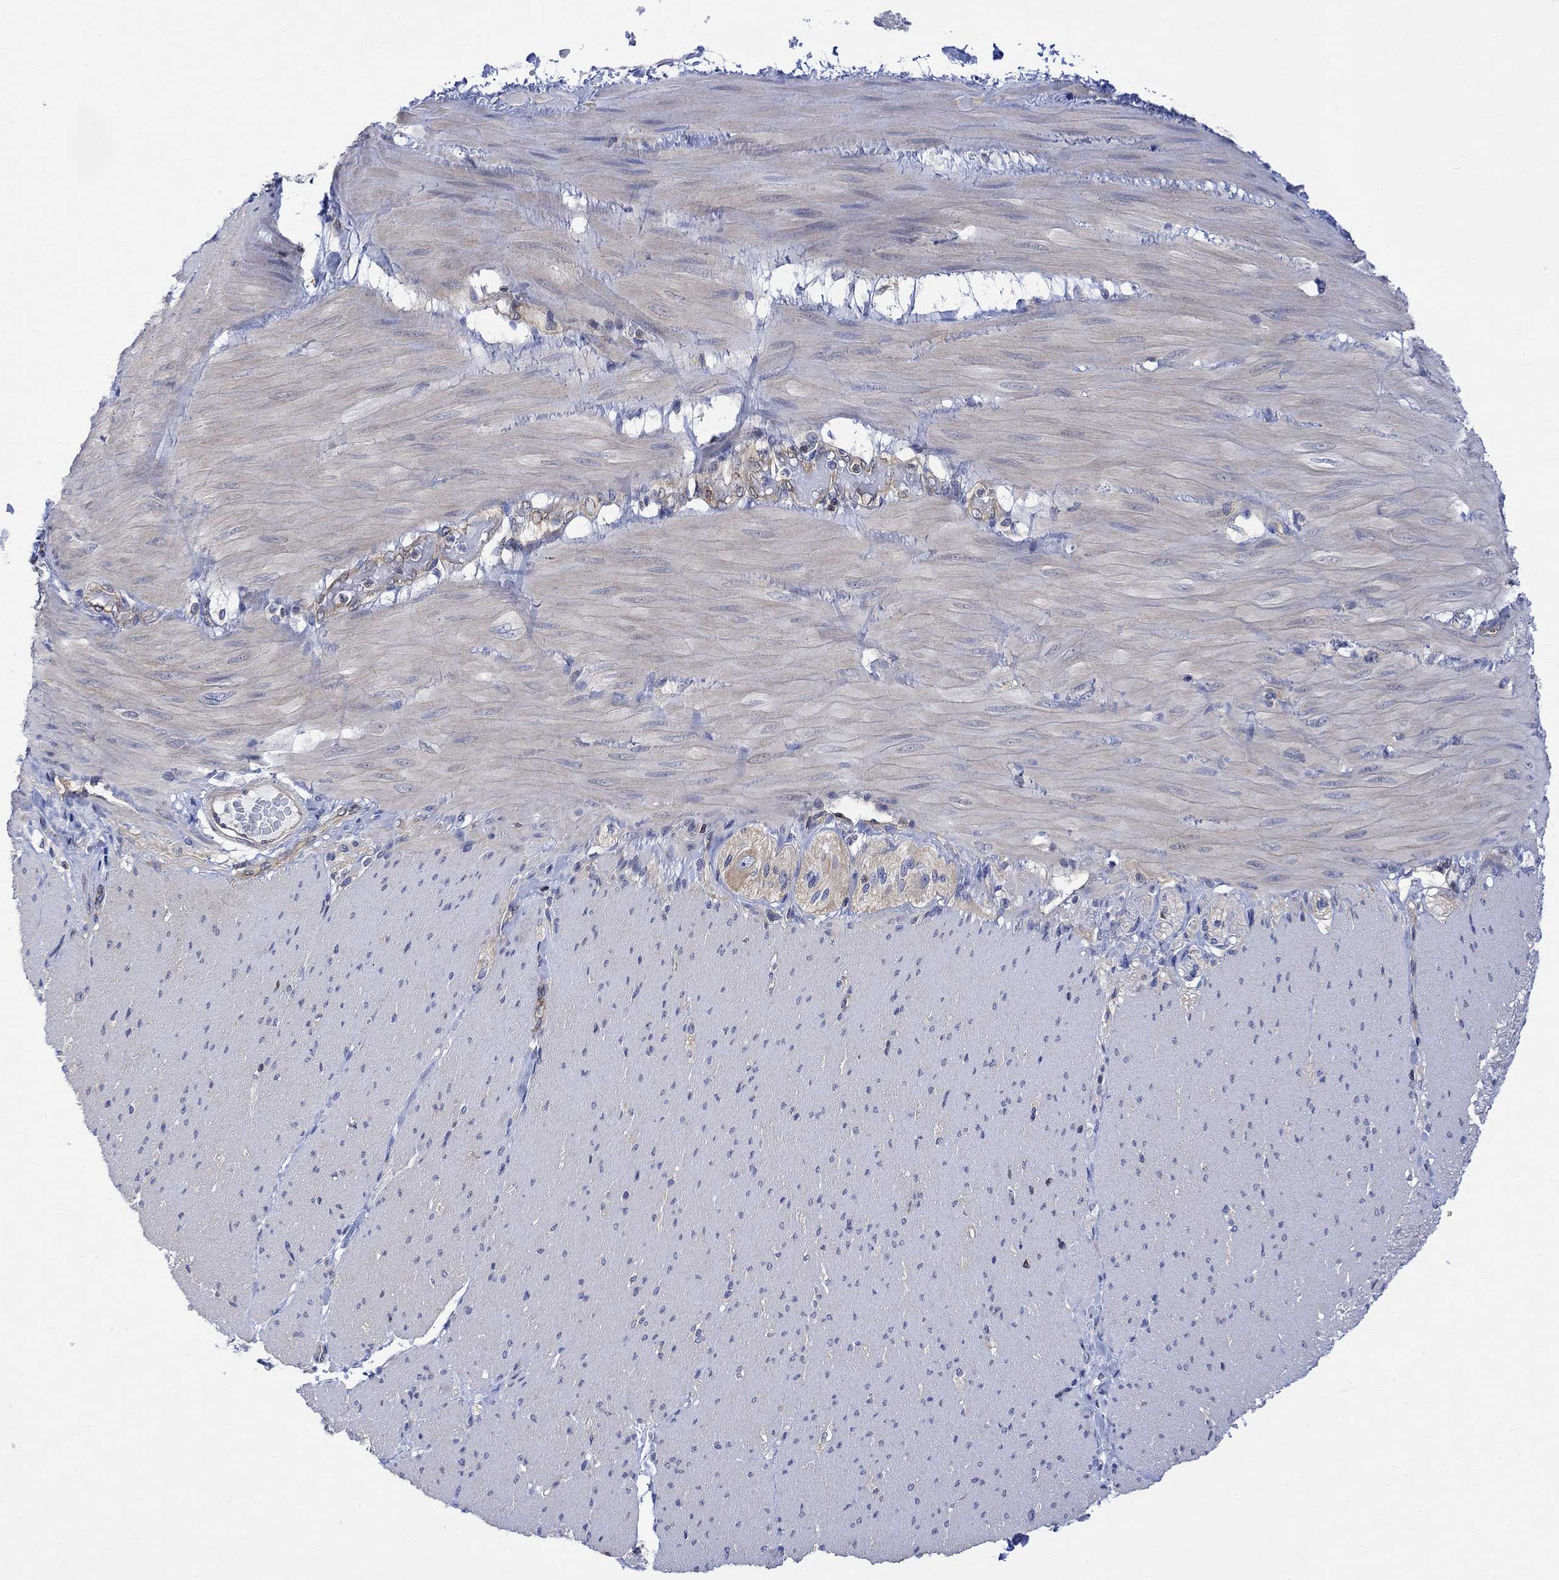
{"staining": {"intensity": "negative", "quantity": "none", "location": "none"}, "tissue": "adipose tissue", "cell_type": "Adipocytes", "image_type": "normal", "snomed": [{"axis": "morphology", "description": "Normal tissue, NOS"}, {"axis": "topography", "description": "Smooth muscle"}, {"axis": "topography", "description": "Duodenum"}, {"axis": "topography", "description": "Peripheral nerve tissue"}], "caption": "Immunohistochemistry (IHC) histopathology image of benign human adipose tissue stained for a protein (brown), which demonstrates no positivity in adipocytes. Brightfield microscopy of immunohistochemistry stained with DAB (brown) and hematoxylin (blue), captured at high magnification.", "gene": "GBP5", "patient": {"sex": "female", "age": 61}}